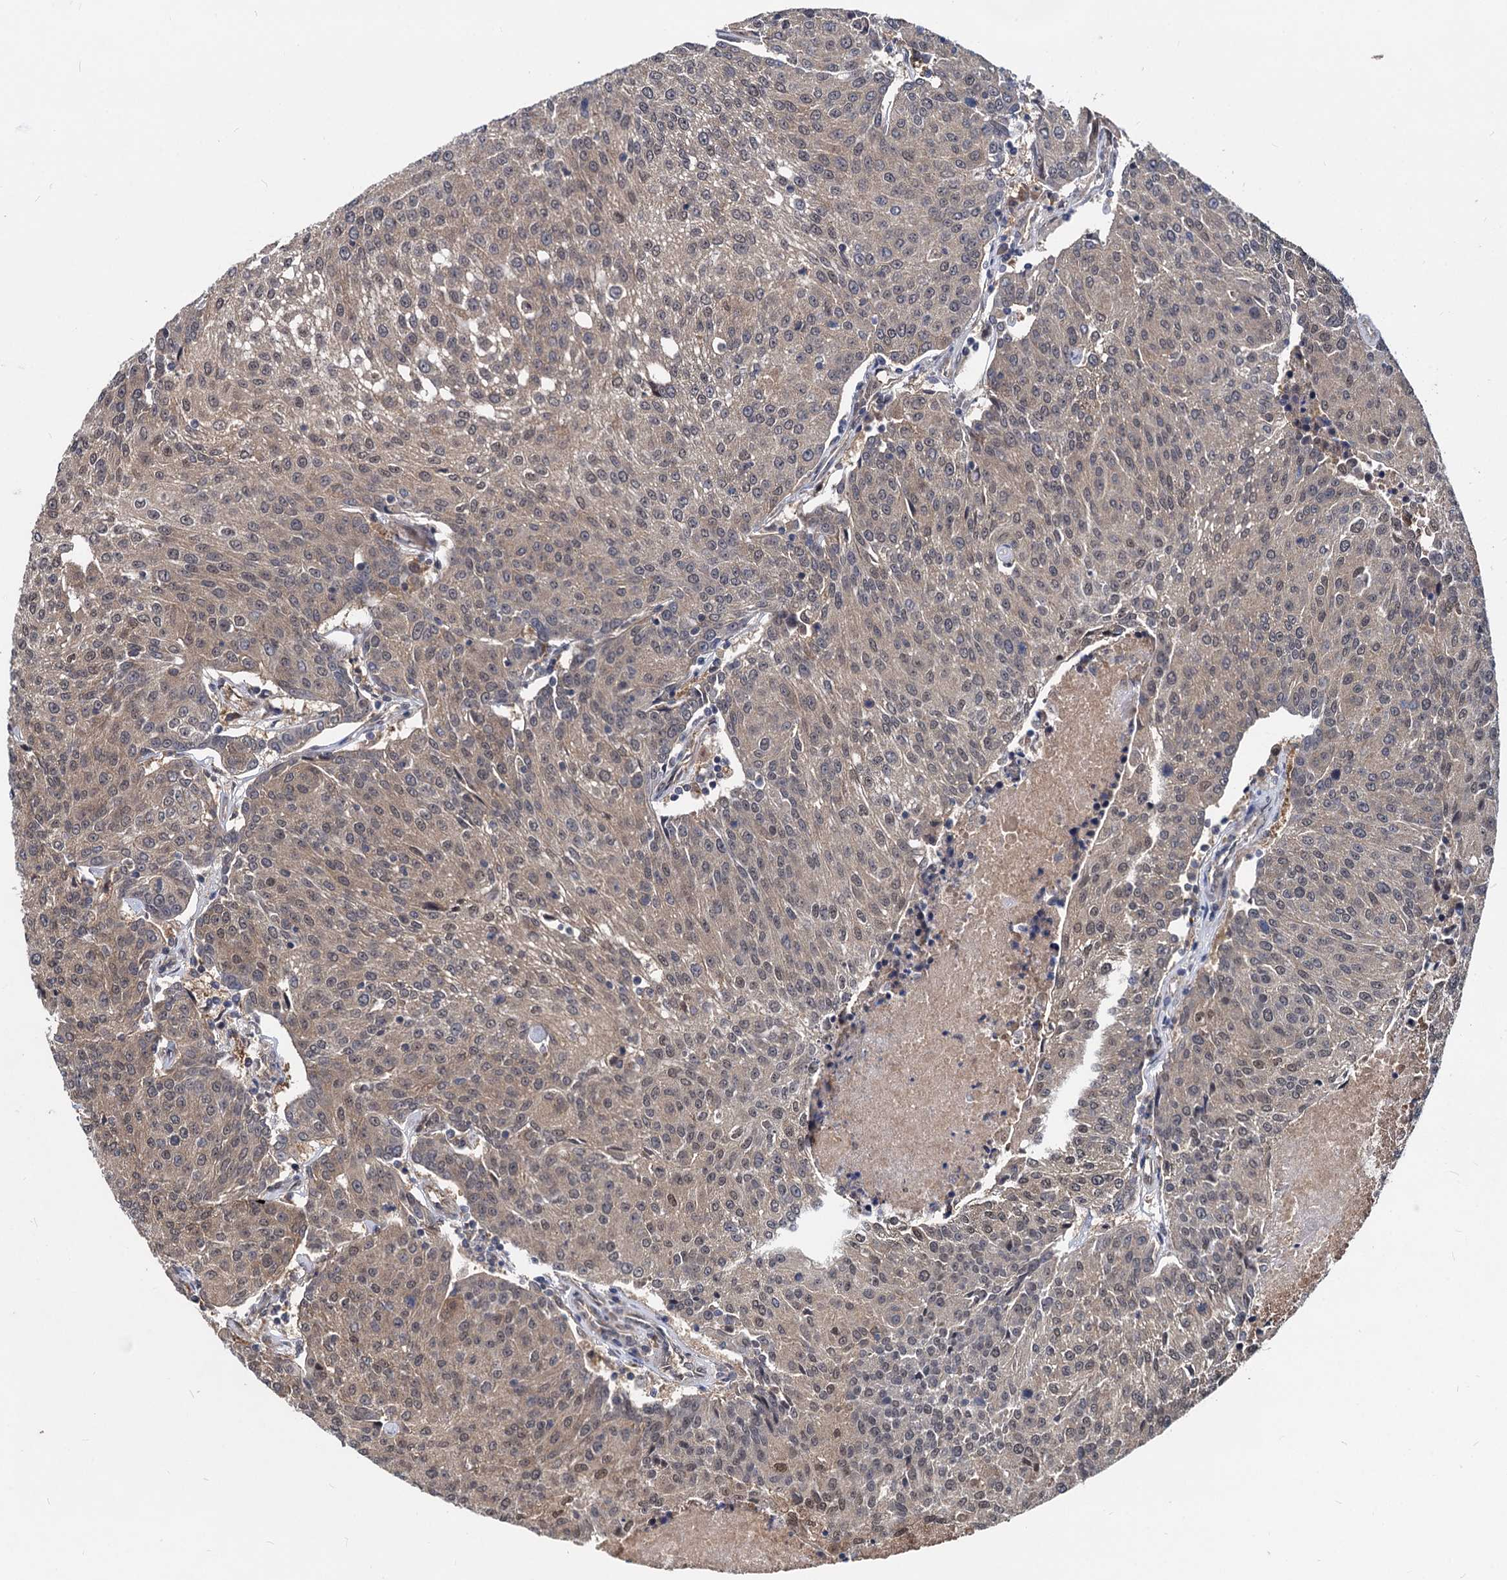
{"staining": {"intensity": "weak", "quantity": ">75%", "location": "cytoplasmic/membranous,nuclear"}, "tissue": "urothelial cancer", "cell_type": "Tumor cells", "image_type": "cancer", "snomed": [{"axis": "morphology", "description": "Urothelial carcinoma, High grade"}, {"axis": "topography", "description": "Urinary bladder"}], "caption": "Protein staining by immunohistochemistry (IHC) displays weak cytoplasmic/membranous and nuclear staining in about >75% of tumor cells in high-grade urothelial carcinoma.", "gene": "PSMD4", "patient": {"sex": "female", "age": 85}}